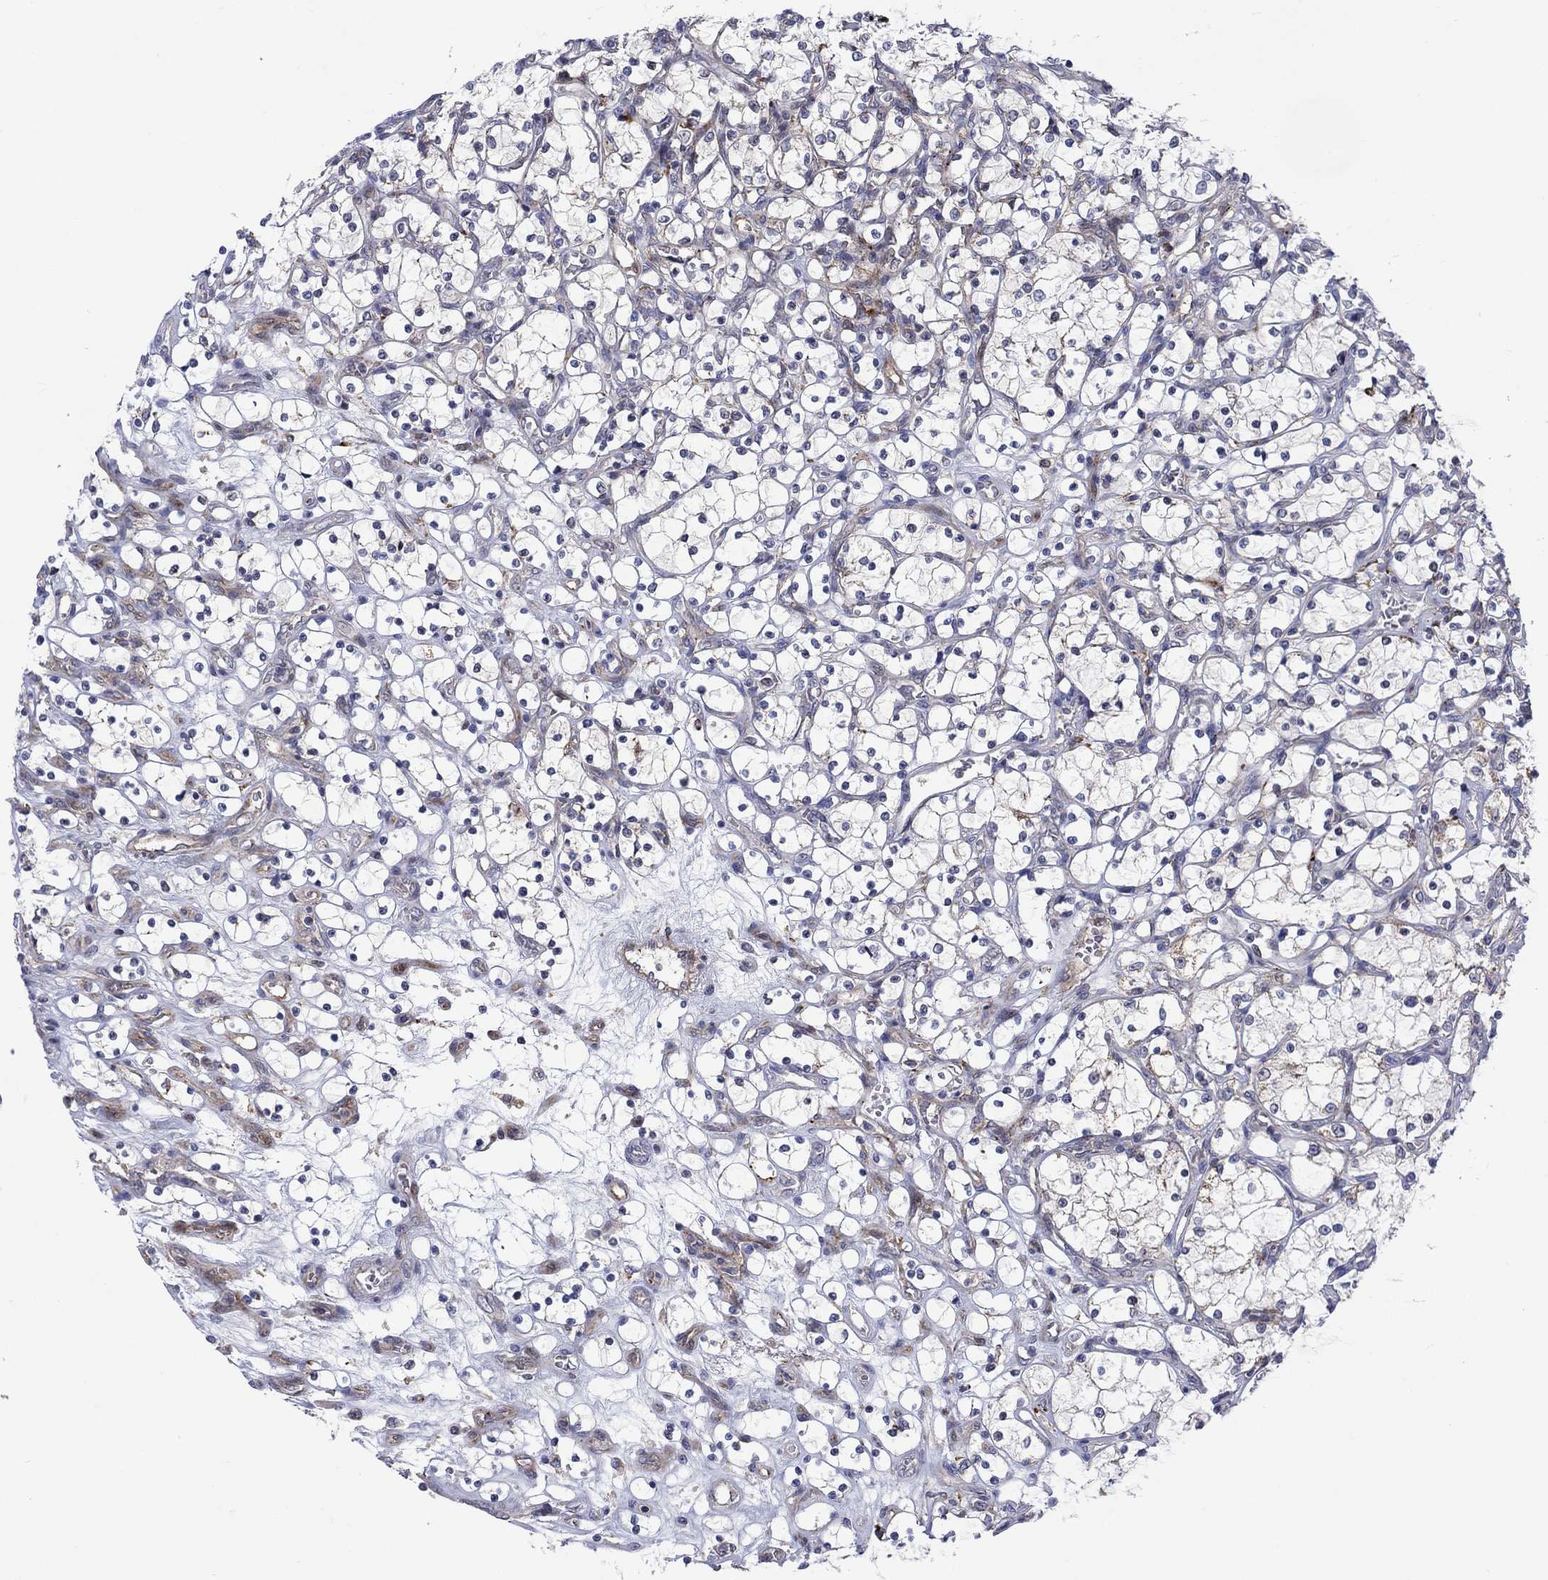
{"staining": {"intensity": "weak", "quantity": "<25%", "location": "cytoplasmic/membranous"}, "tissue": "renal cancer", "cell_type": "Tumor cells", "image_type": "cancer", "snomed": [{"axis": "morphology", "description": "Adenocarcinoma, NOS"}, {"axis": "topography", "description": "Kidney"}], "caption": "IHC of human renal adenocarcinoma shows no expression in tumor cells. The staining is performed using DAB brown chromogen with nuclei counter-stained in using hematoxylin.", "gene": "SLC35F2", "patient": {"sex": "female", "age": 69}}